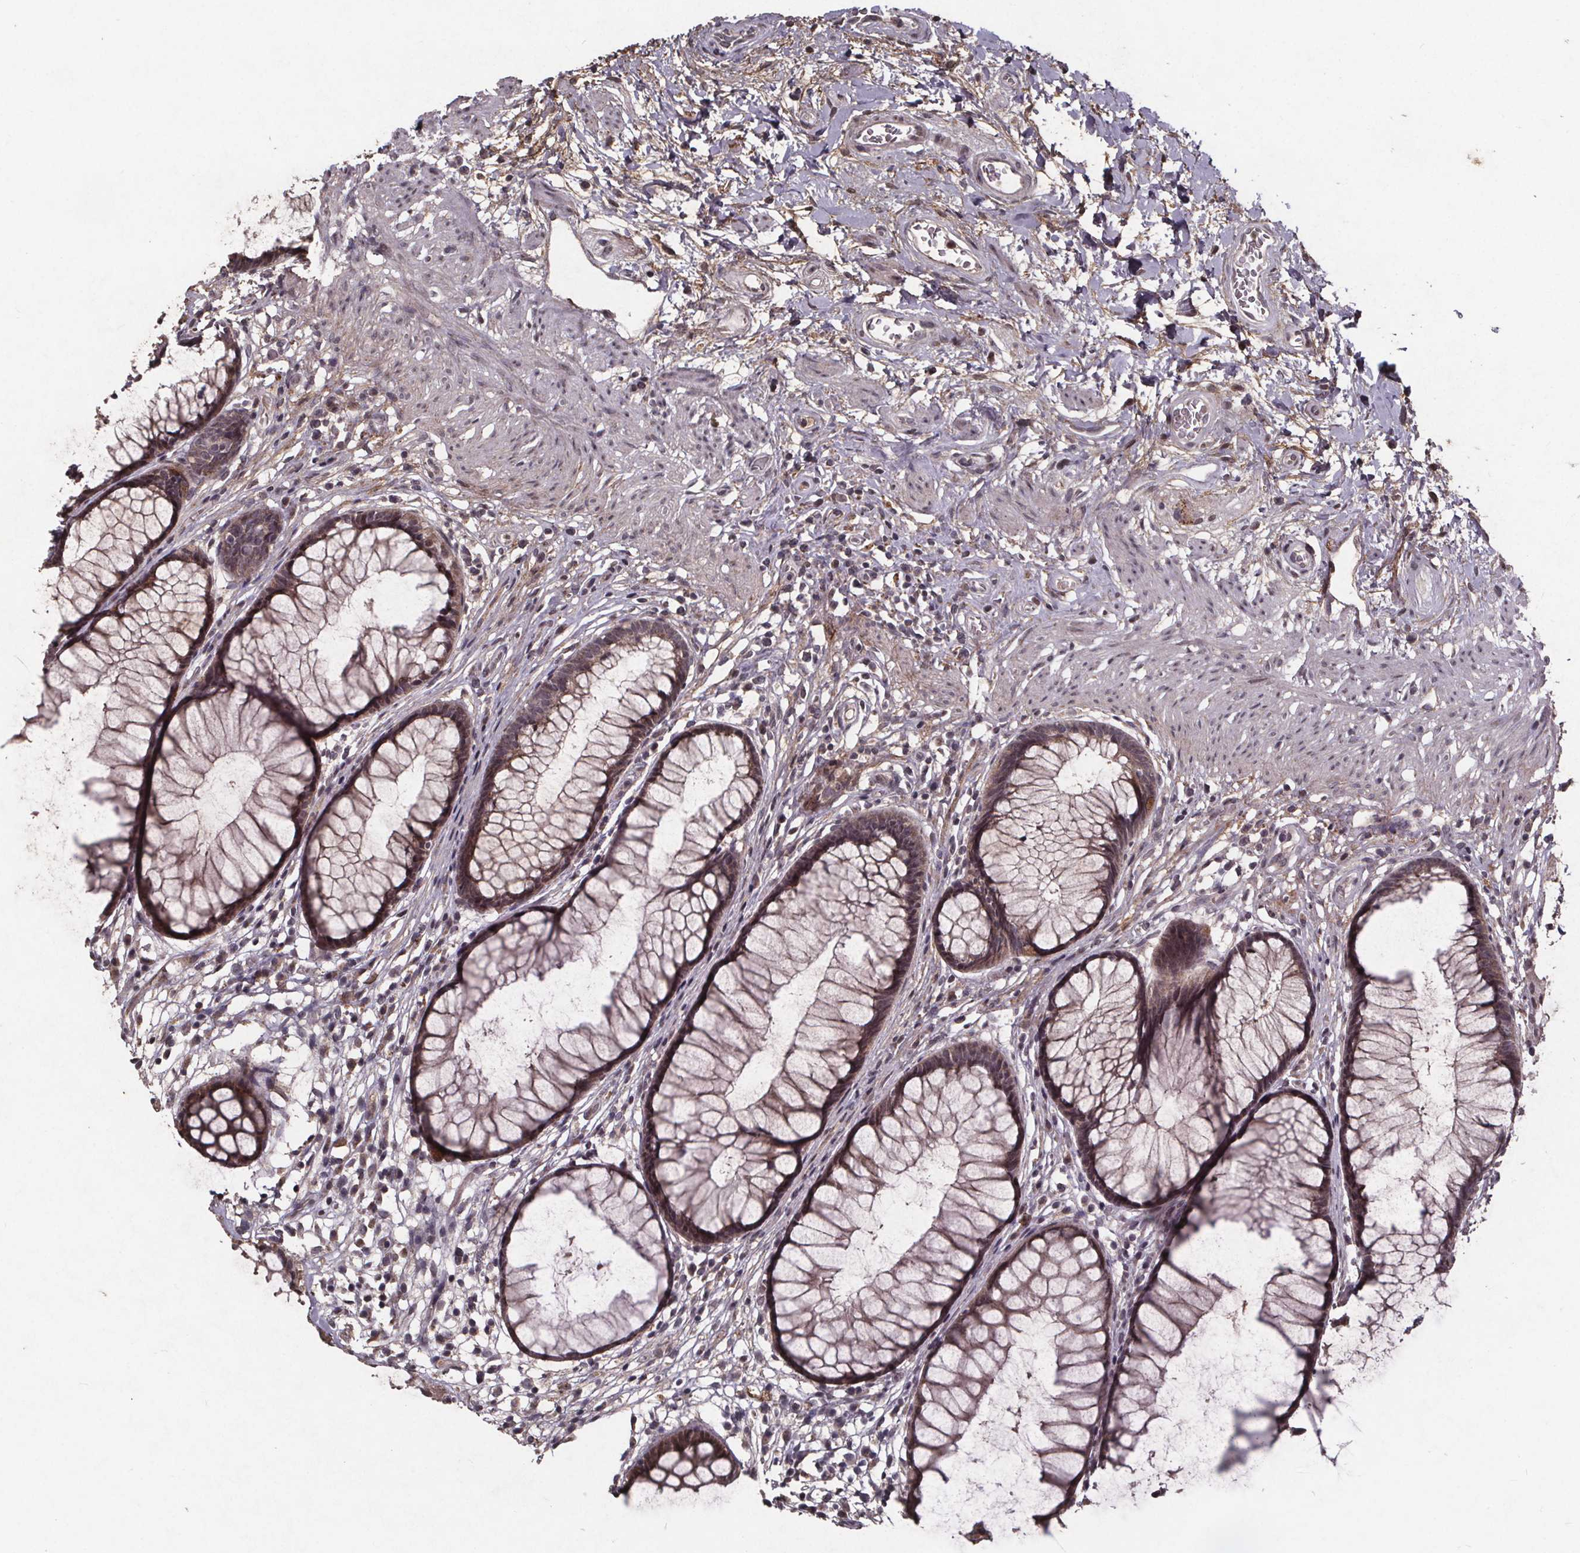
{"staining": {"intensity": "moderate", "quantity": "25%-75%", "location": "cytoplasmic/membranous,nuclear"}, "tissue": "rectum", "cell_type": "Glandular cells", "image_type": "normal", "snomed": [{"axis": "morphology", "description": "Normal tissue, NOS"}, {"axis": "topography", "description": "Smooth muscle"}, {"axis": "topography", "description": "Rectum"}], "caption": "Immunohistochemistry staining of unremarkable rectum, which reveals medium levels of moderate cytoplasmic/membranous,nuclear expression in about 25%-75% of glandular cells indicating moderate cytoplasmic/membranous,nuclear protein staining. The staining was performed using DAB (3,3'-diaminobenzidine) (brown) for protein detection and nuclei were counterstained in hematoxylin (blue).", "gene": "GPX3", "patient": {"sex": "male", "age": 53}}